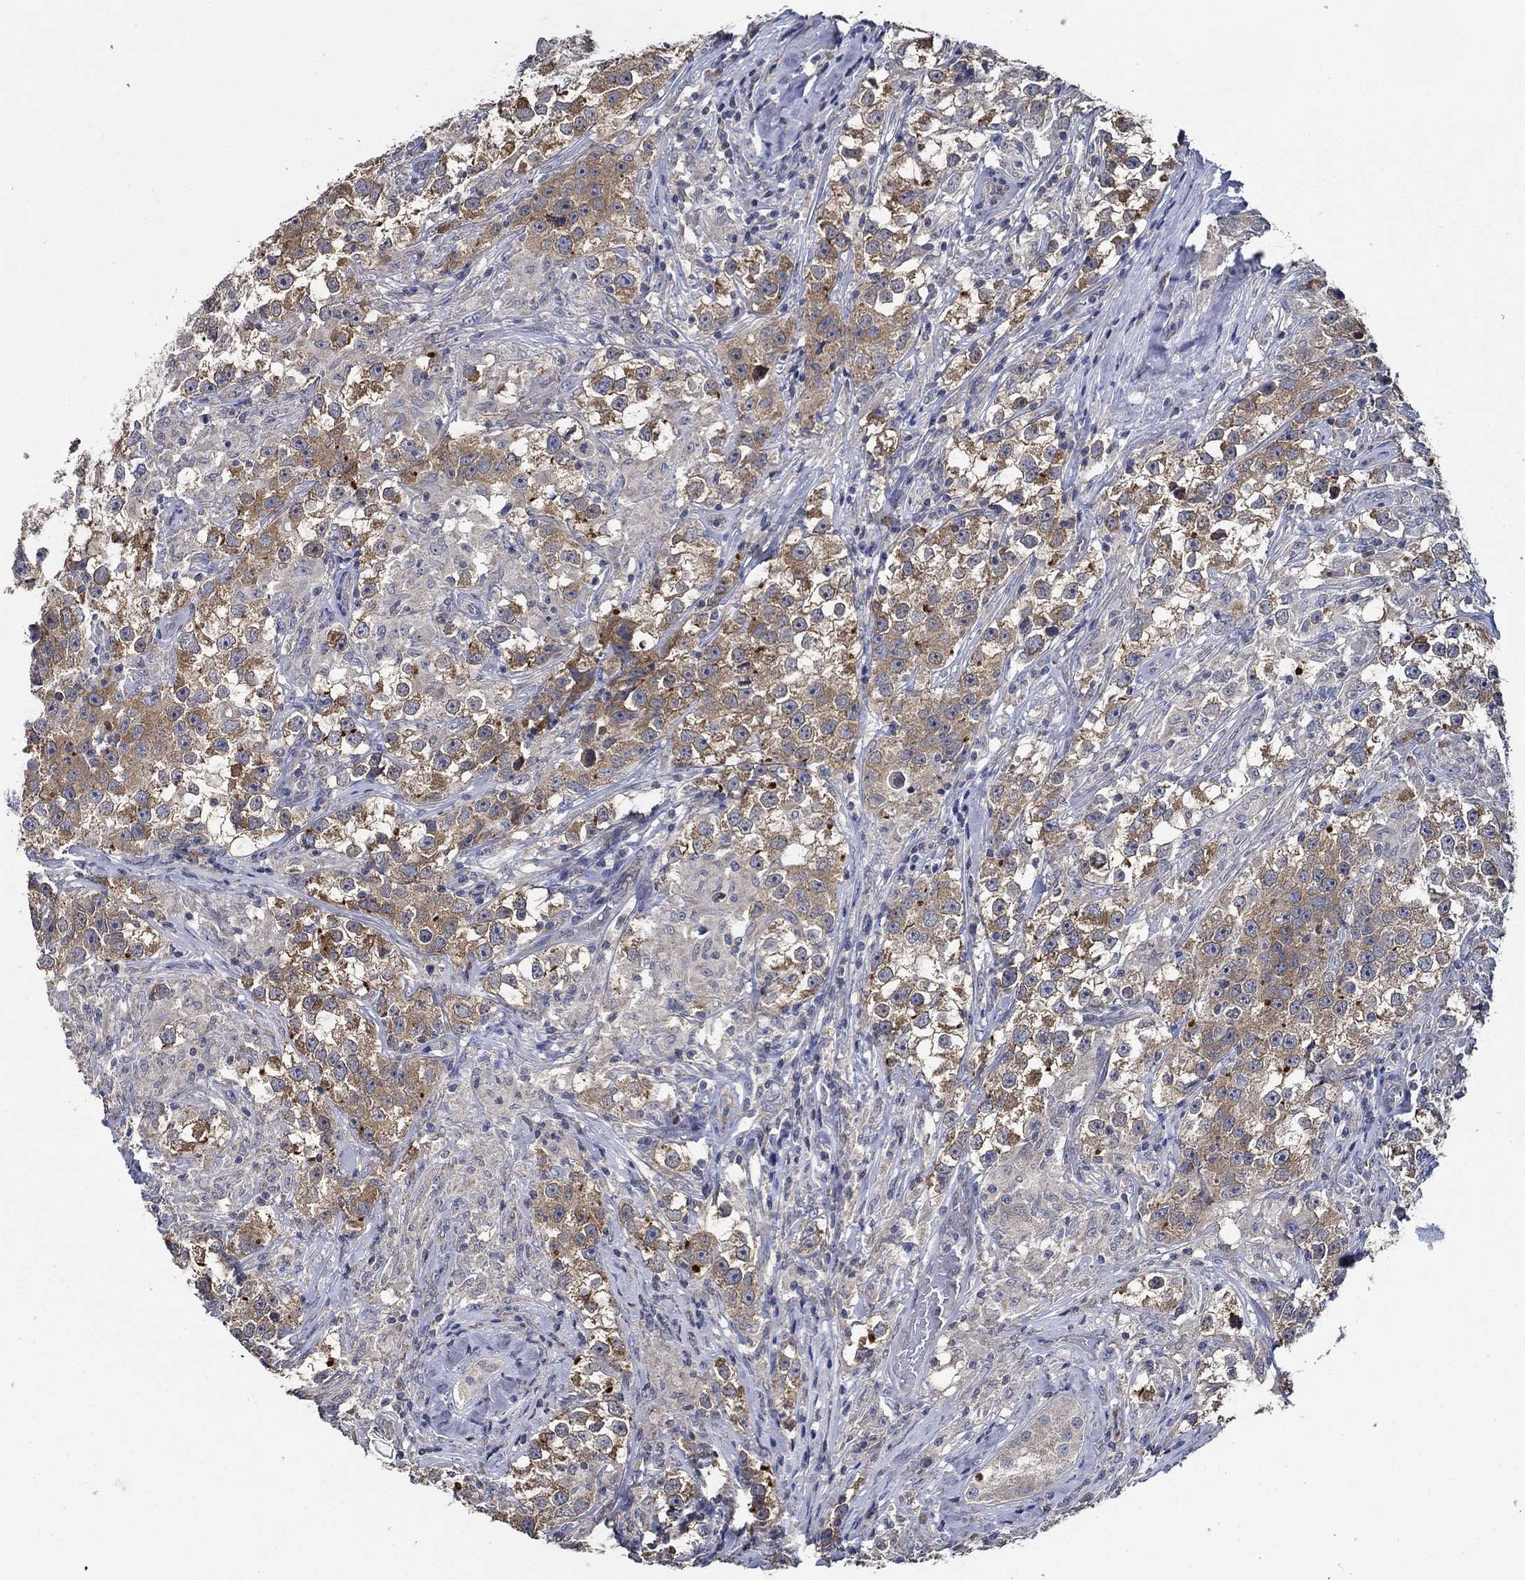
{"staining": {"intensity": "moderate", "quantity": ">75%", "location": "cytoplasmic/membranous"}, "tissue": "testis cancer", "cell_type": "Tumor cells", "image_type": "cancer", "snomed": [{"axis": "morphology", "description": "Seminoma, NOS"}, {"axis": "topography", "description": "Testis"}], "caption": "Immunohistochemistry of human testis seminoma exhibits medium levels of moderate cytoplasmic/membranous expression in approximately >75% of tumor cells.", "gene": "WDR53", "patient": {"sex": "male", "age": 46}}